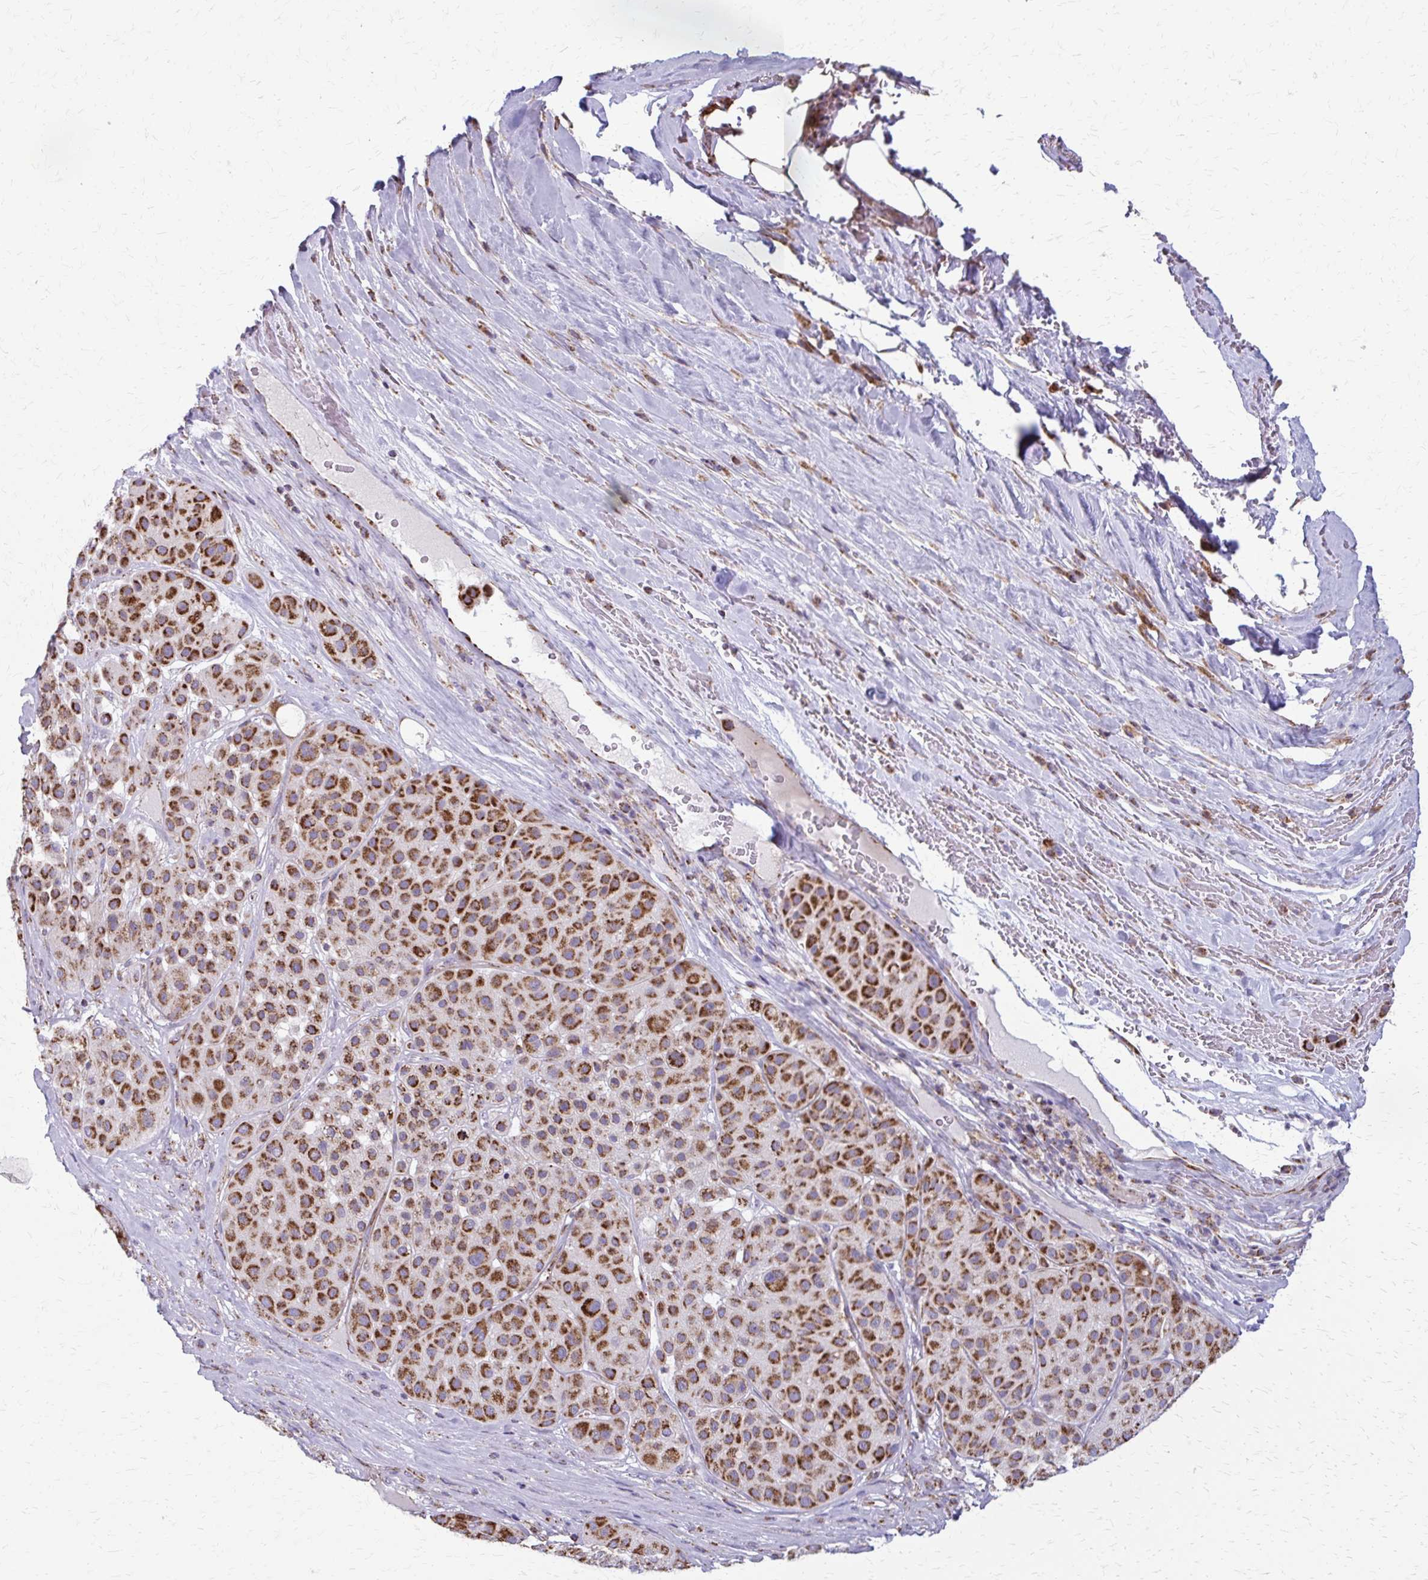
{"staining": {"intensity": "strong", "quantity": ">75%", "location": "cytoplasmic/membranous"}, "tissue": "melanoma", "cell_type": "Tumor cells", "image_type": "cancer", "snomed": [{"axis": "morphology", "description": "Malignant melanoma, Metastatic site"}, {"axis": "topography", "description": "Smooth muscle"}], "caption": "Approximately >75% of tumor cells in human malignant melanoma (metastatic site) show strong cytoplasmic/membranous protein expression as visualized by brown immunohistochemical staining.", "gene": "TVP23A", "patient": {"sex": "male", "age": 41}}